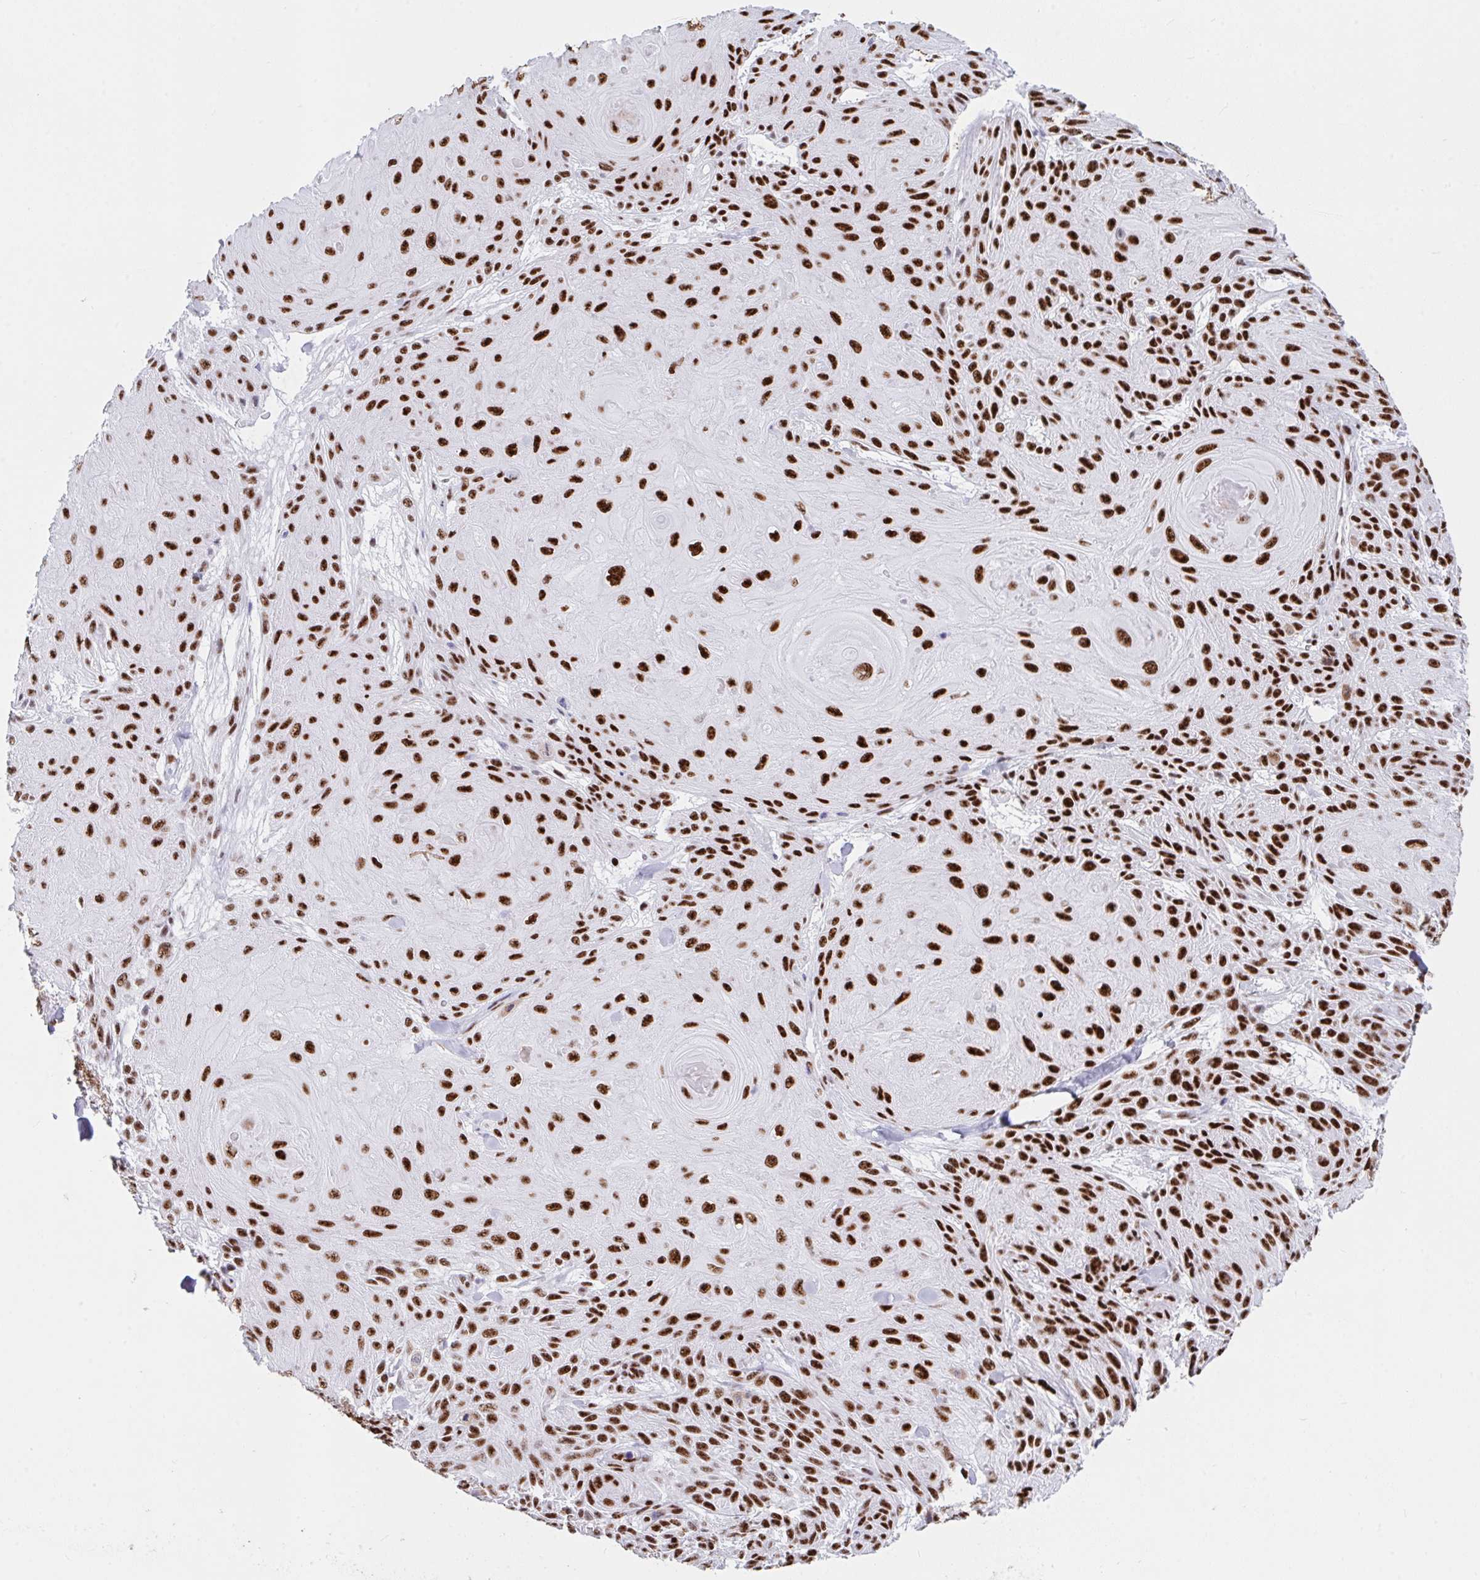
{"staining": {"intensity": "strong", "quantity": ">75%", "location": "nuclear"}, "tissue": "skin cancer", "cell_type": "Tumor cells", "image_type": "cancer", "snomed": [{"axis": "morphology", "description": "Squamous cell carcinoma, NOS"}, {"axis": "topography", "description": "Skin"}], "caption": "Human skin cancer (squamous cell carcinoma) stained with a brown dye reveals strong nuclear positive expression in approximately >75% of tumor cells.", "gene": "IKZF2", "patient": {"sex": "male", "age": 88}}